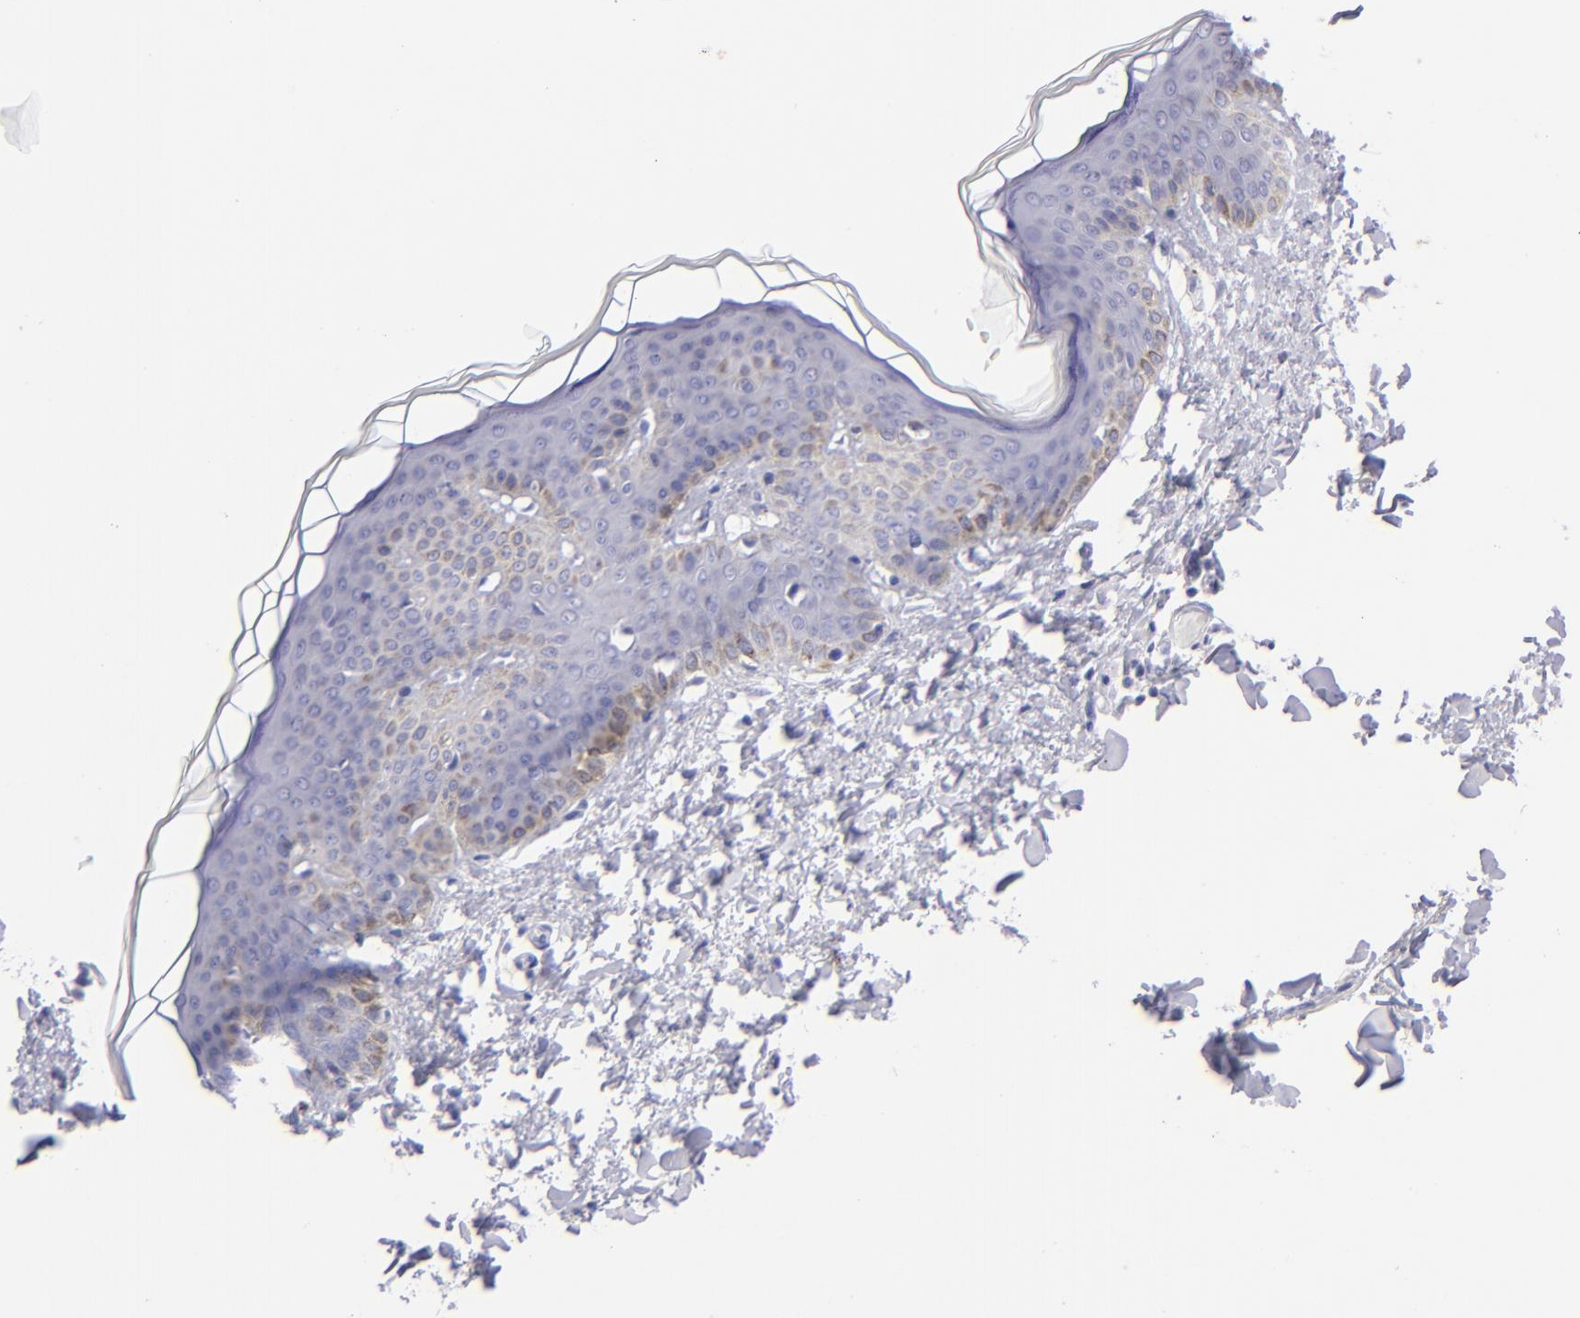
{"staining": {"intensity": "negative", "quantity": "none", "location": "none"}, "tissue": "skin", "cell_type": "Fibroblasts", "image_type": "normal", "snomed": [{"axis": "morphology", "description": "Normal tissue, NOS"}, {"axis": "topography", "description": "Skin"}], "caption": "A photomicrograph of skin stained for a protein shows no brown staining in fibroblasts. (Immunohistochemistry, brightfield microscopy, high magnification).", "gene": "SLC1A3", "patient": {"sex": "female", "age": 17}}